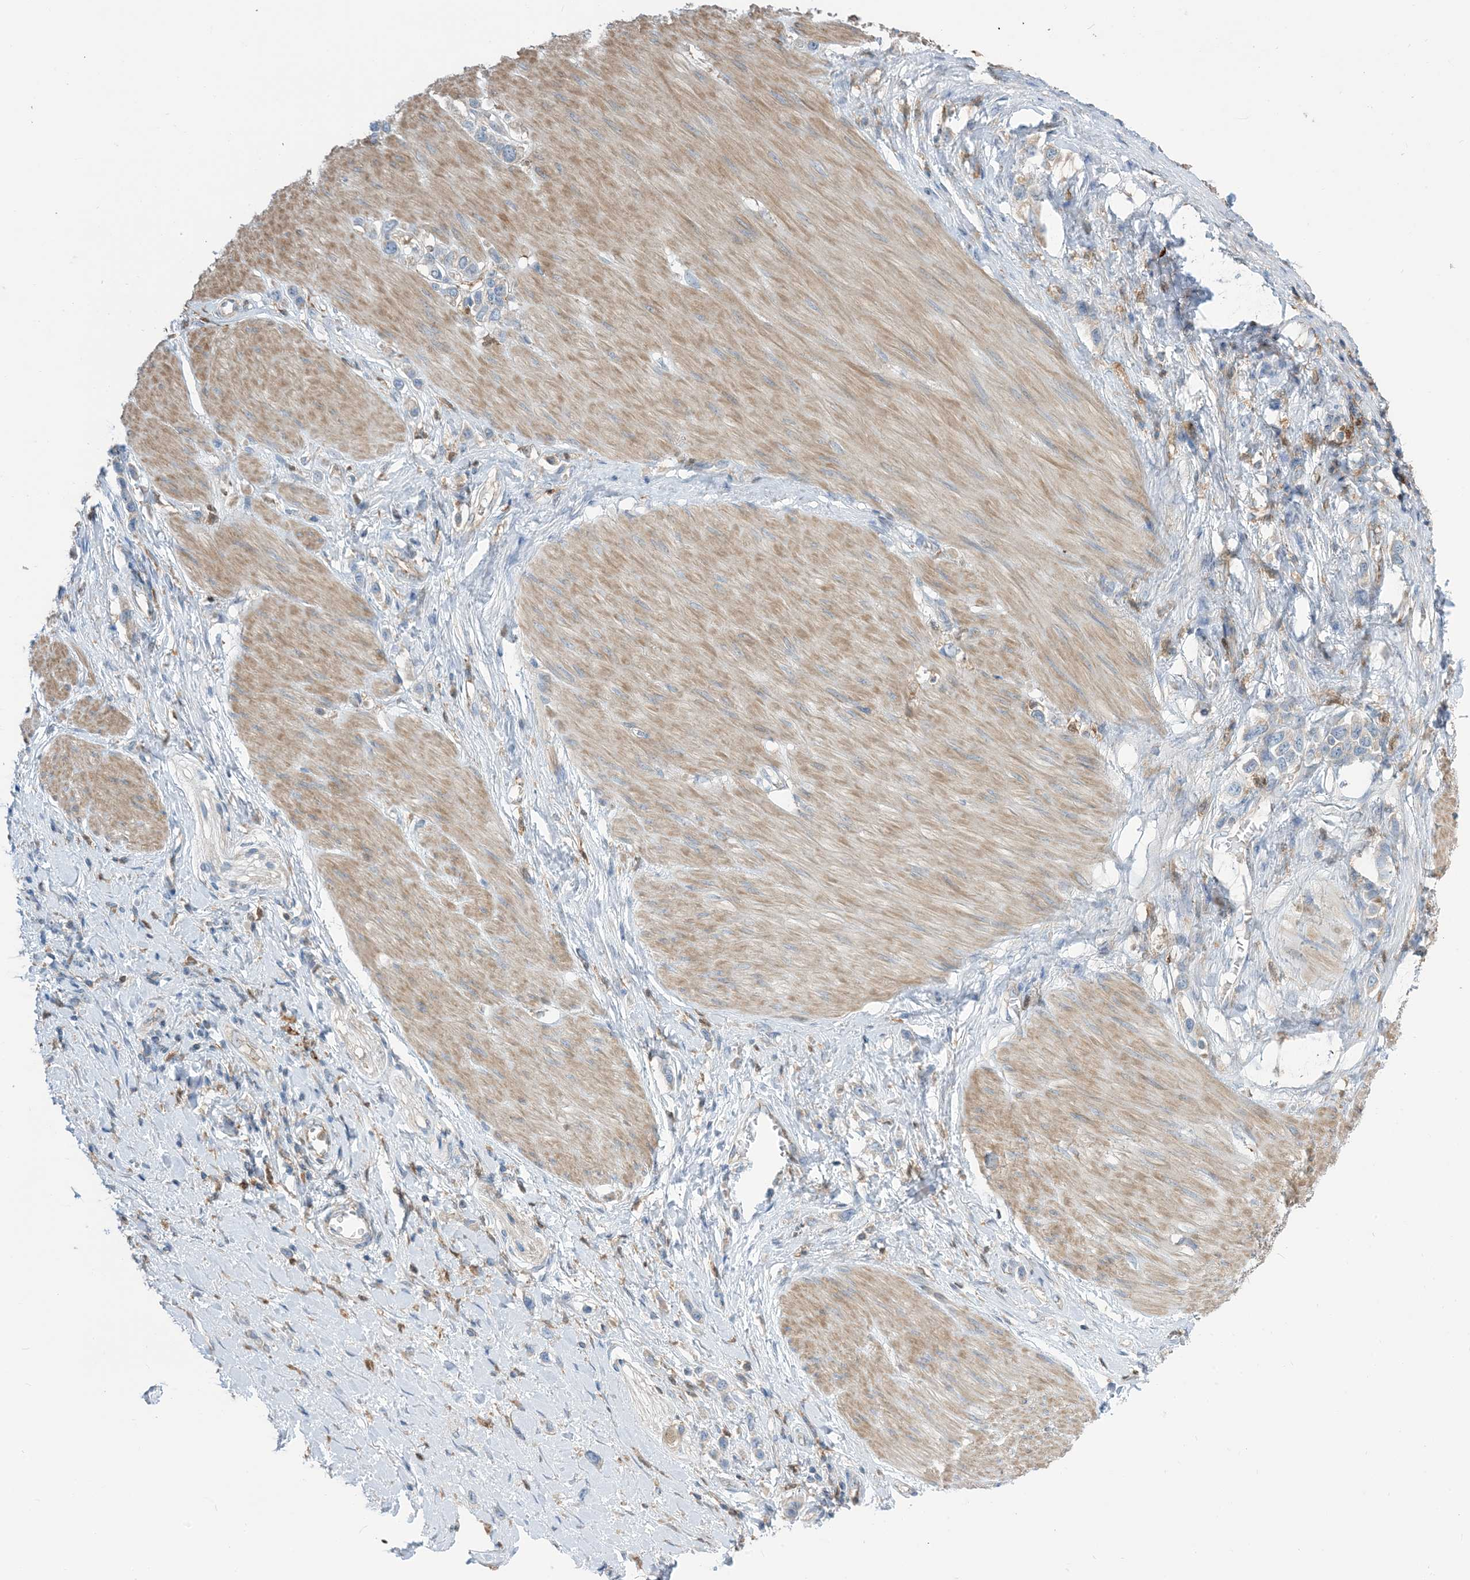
{"staining": {"intensity": "negative", "quantity": "none", "location": "none"}, "tissue": "stomach cancer", "cell_type": "Tumor cells", "image_type": "cancer", "snomed": [{"axis": "morphology", "description": "Adenocarcinoma, NOS"}, {"axis": "topography", "description": "Stomach"}], "caption": "The histopathology image exhibits no significant staining in tumor cells of stomach adenocarcinoma.", "gene": "NAGK", "patient": {"sex": "female", "age": 65}}